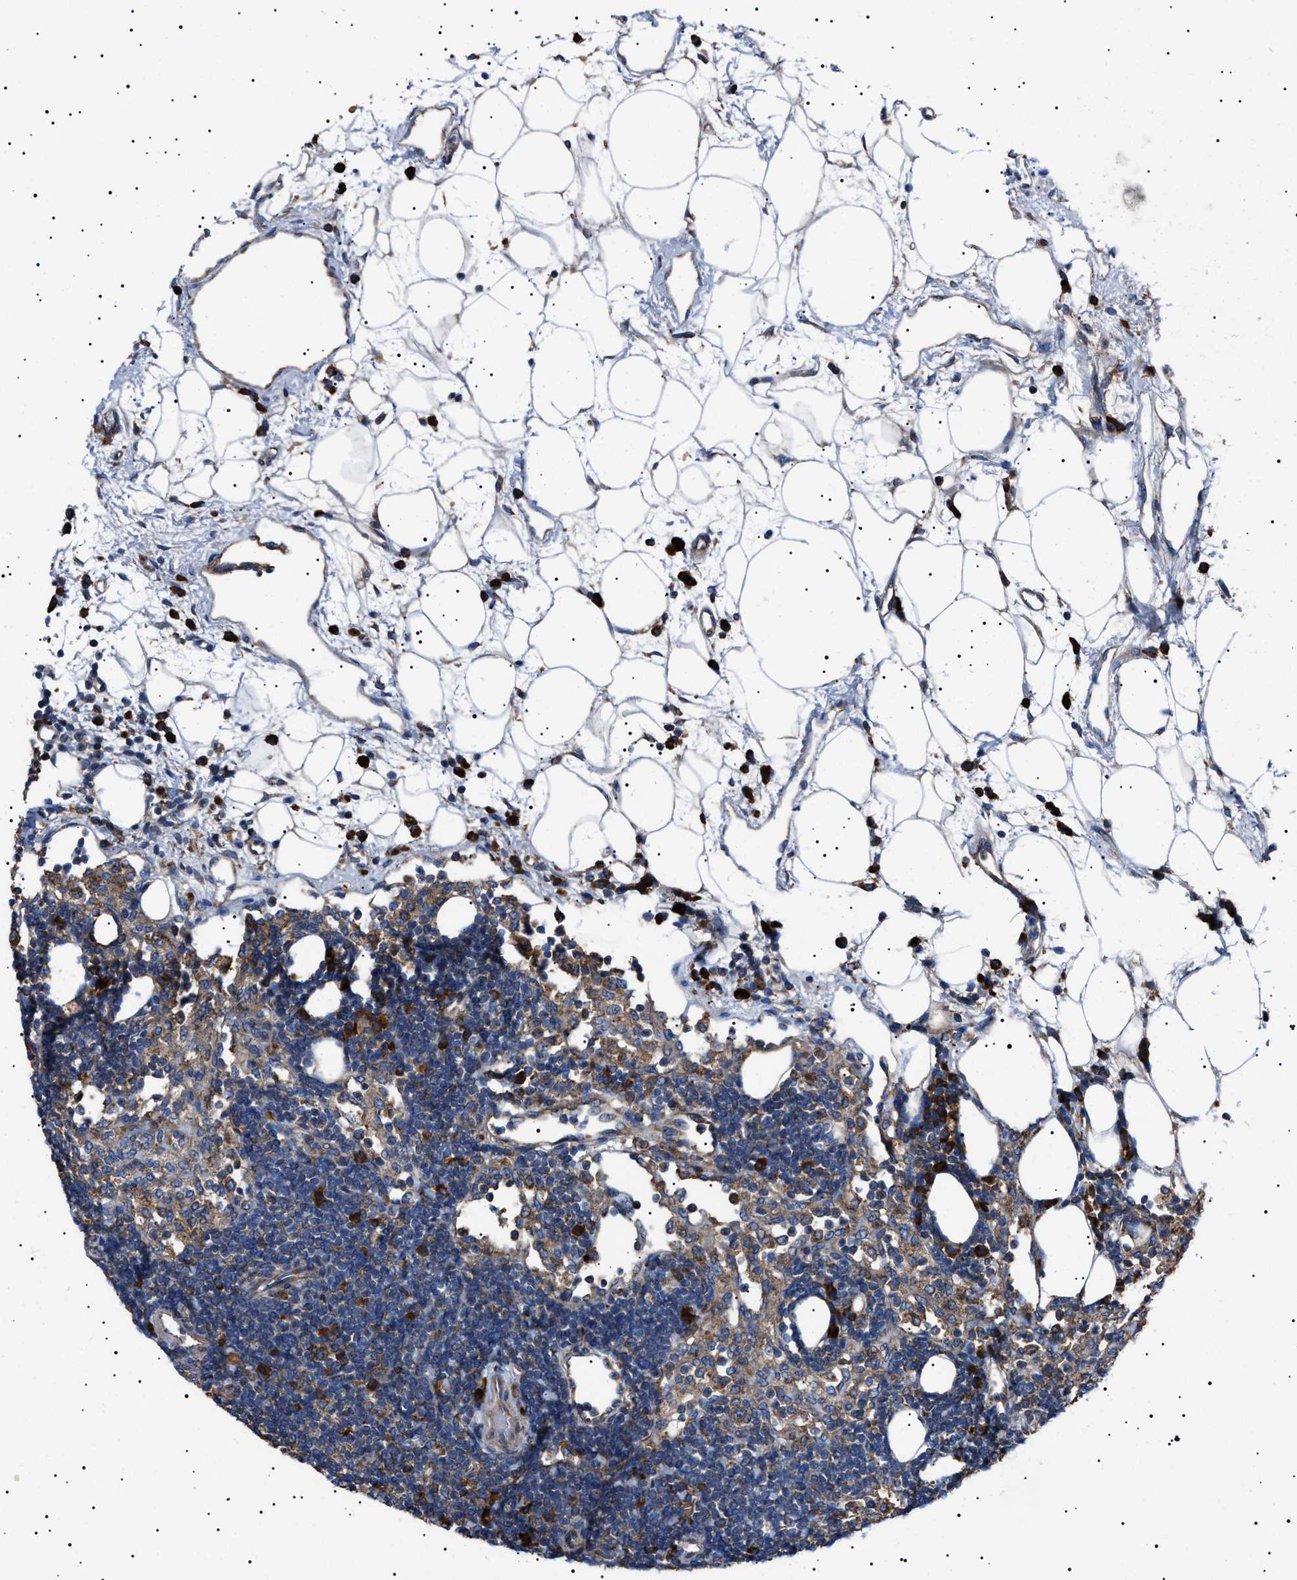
{"staining": {"intensity": "moderate", "quantity": "<25%", "location": "cytoplasmic/membranous"}, "tissue": "lymph node", "cell_type": "Germinal center cells", "image_type": "normal", "snomed": [{"axis": "morphology", "description": "Normal tissue, NOS"}, {"axis": "morphology", "description": "Carcinoid, malignant, NOS"}, {"axis": "topography", "description": "Lymph node"}], "caption": "This image reveals immunohistochemistry staining of benign lymph node, with low moderate cytoplasmic/membranous staining in approximately <25% of germinal center cells.", "gene": "TOP1MT", "patient": {"sex": "male", "age": 47}}